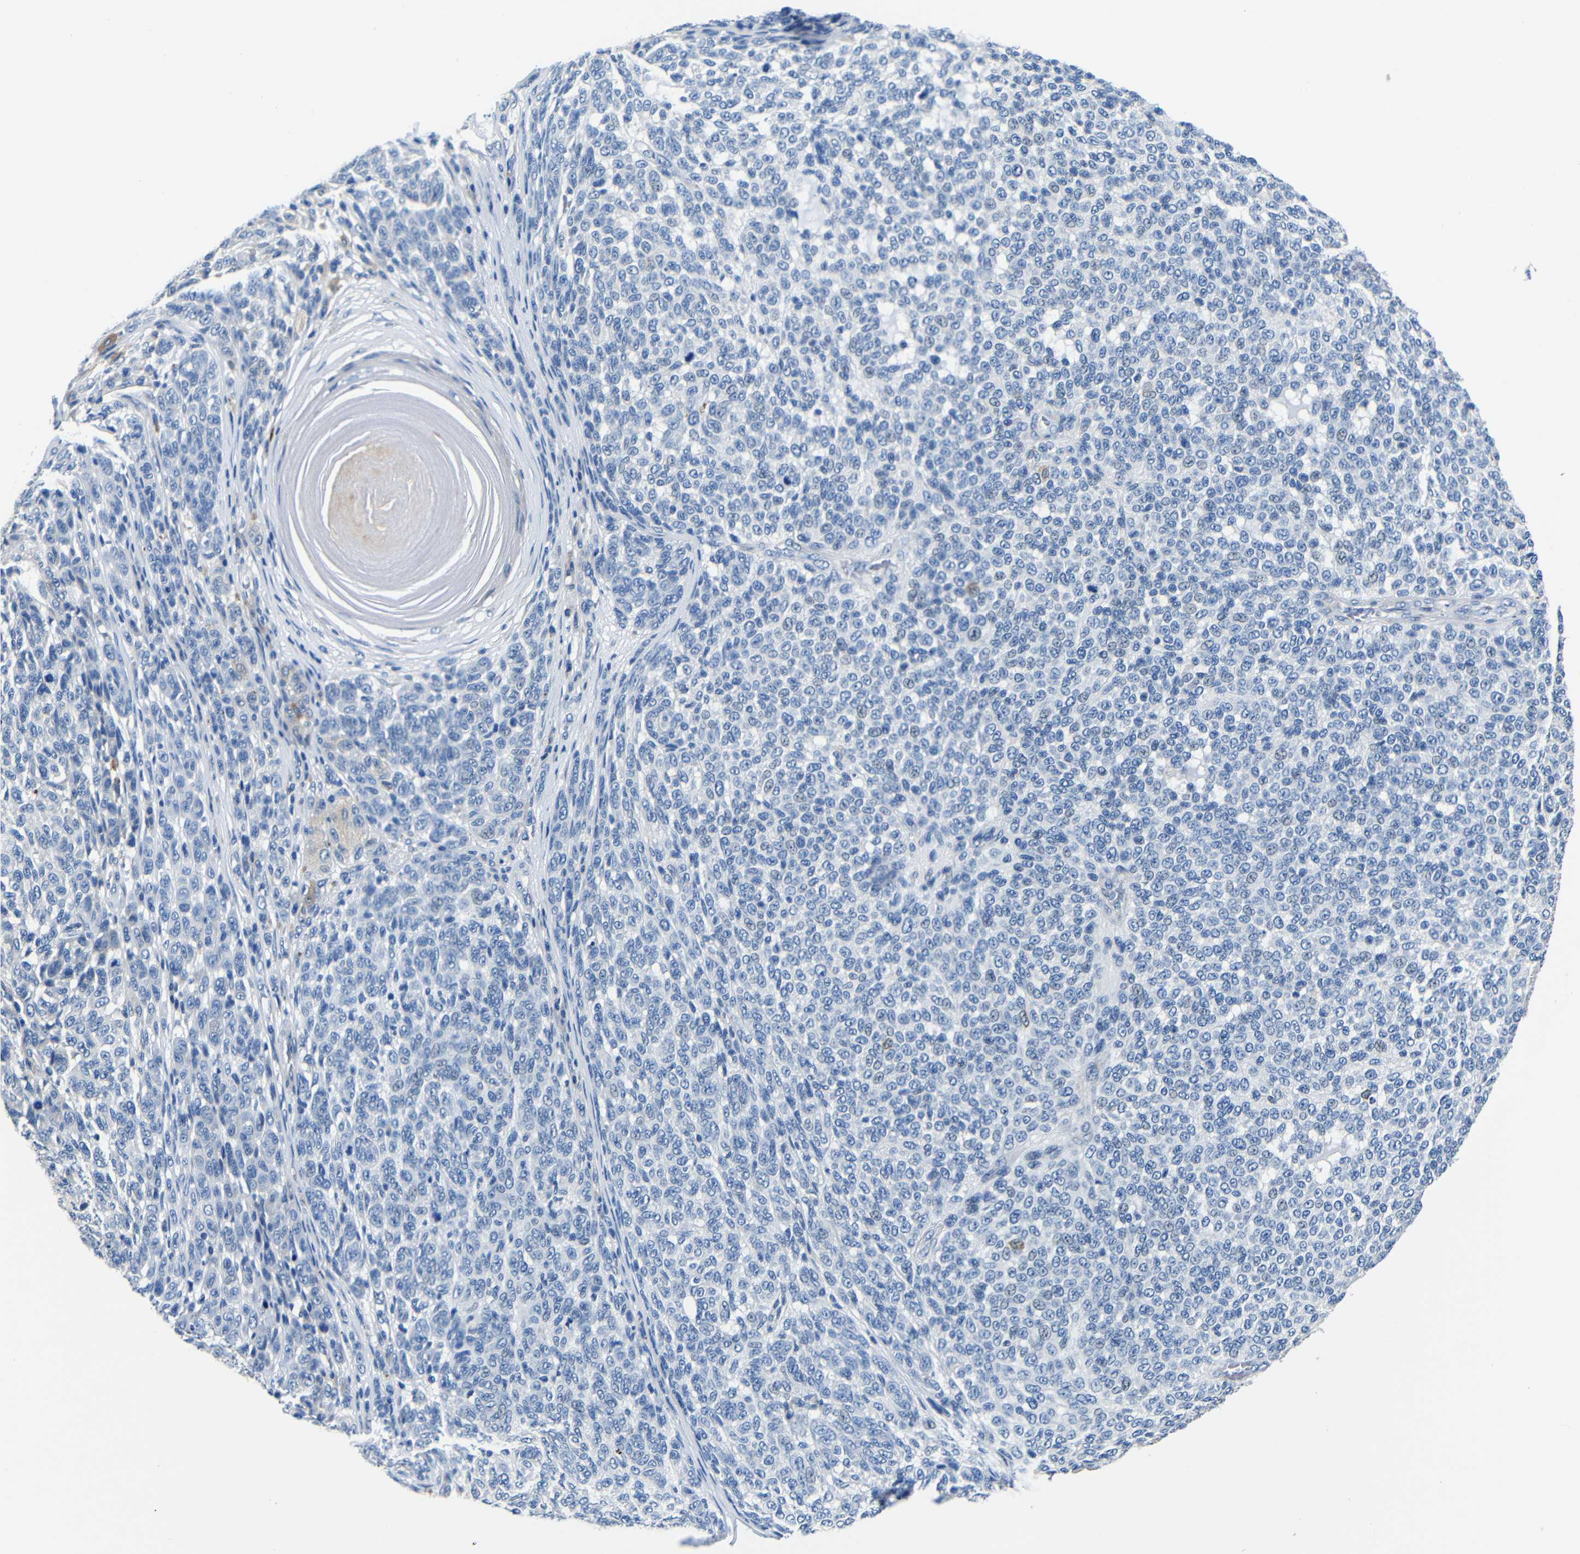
{"staining": {"intensity": "negative", "quantity": "none", "location": "none"}, "tissue": "melanoma", "cell_type": "Tumor cells", "image_type": "cancer", "snomed": [{"axis": "morphology", "description": "Malignant melanoma, NOS"}, {"axis": "topography", "description": "Skin"}], "caption": "This is an immunohistochemistry (IHC) micrograph of human malignant melanoma. There is no staining in tumor cells.", "gene": "TNFAIP1", "patient": {"sex": "male", "age": 59}}